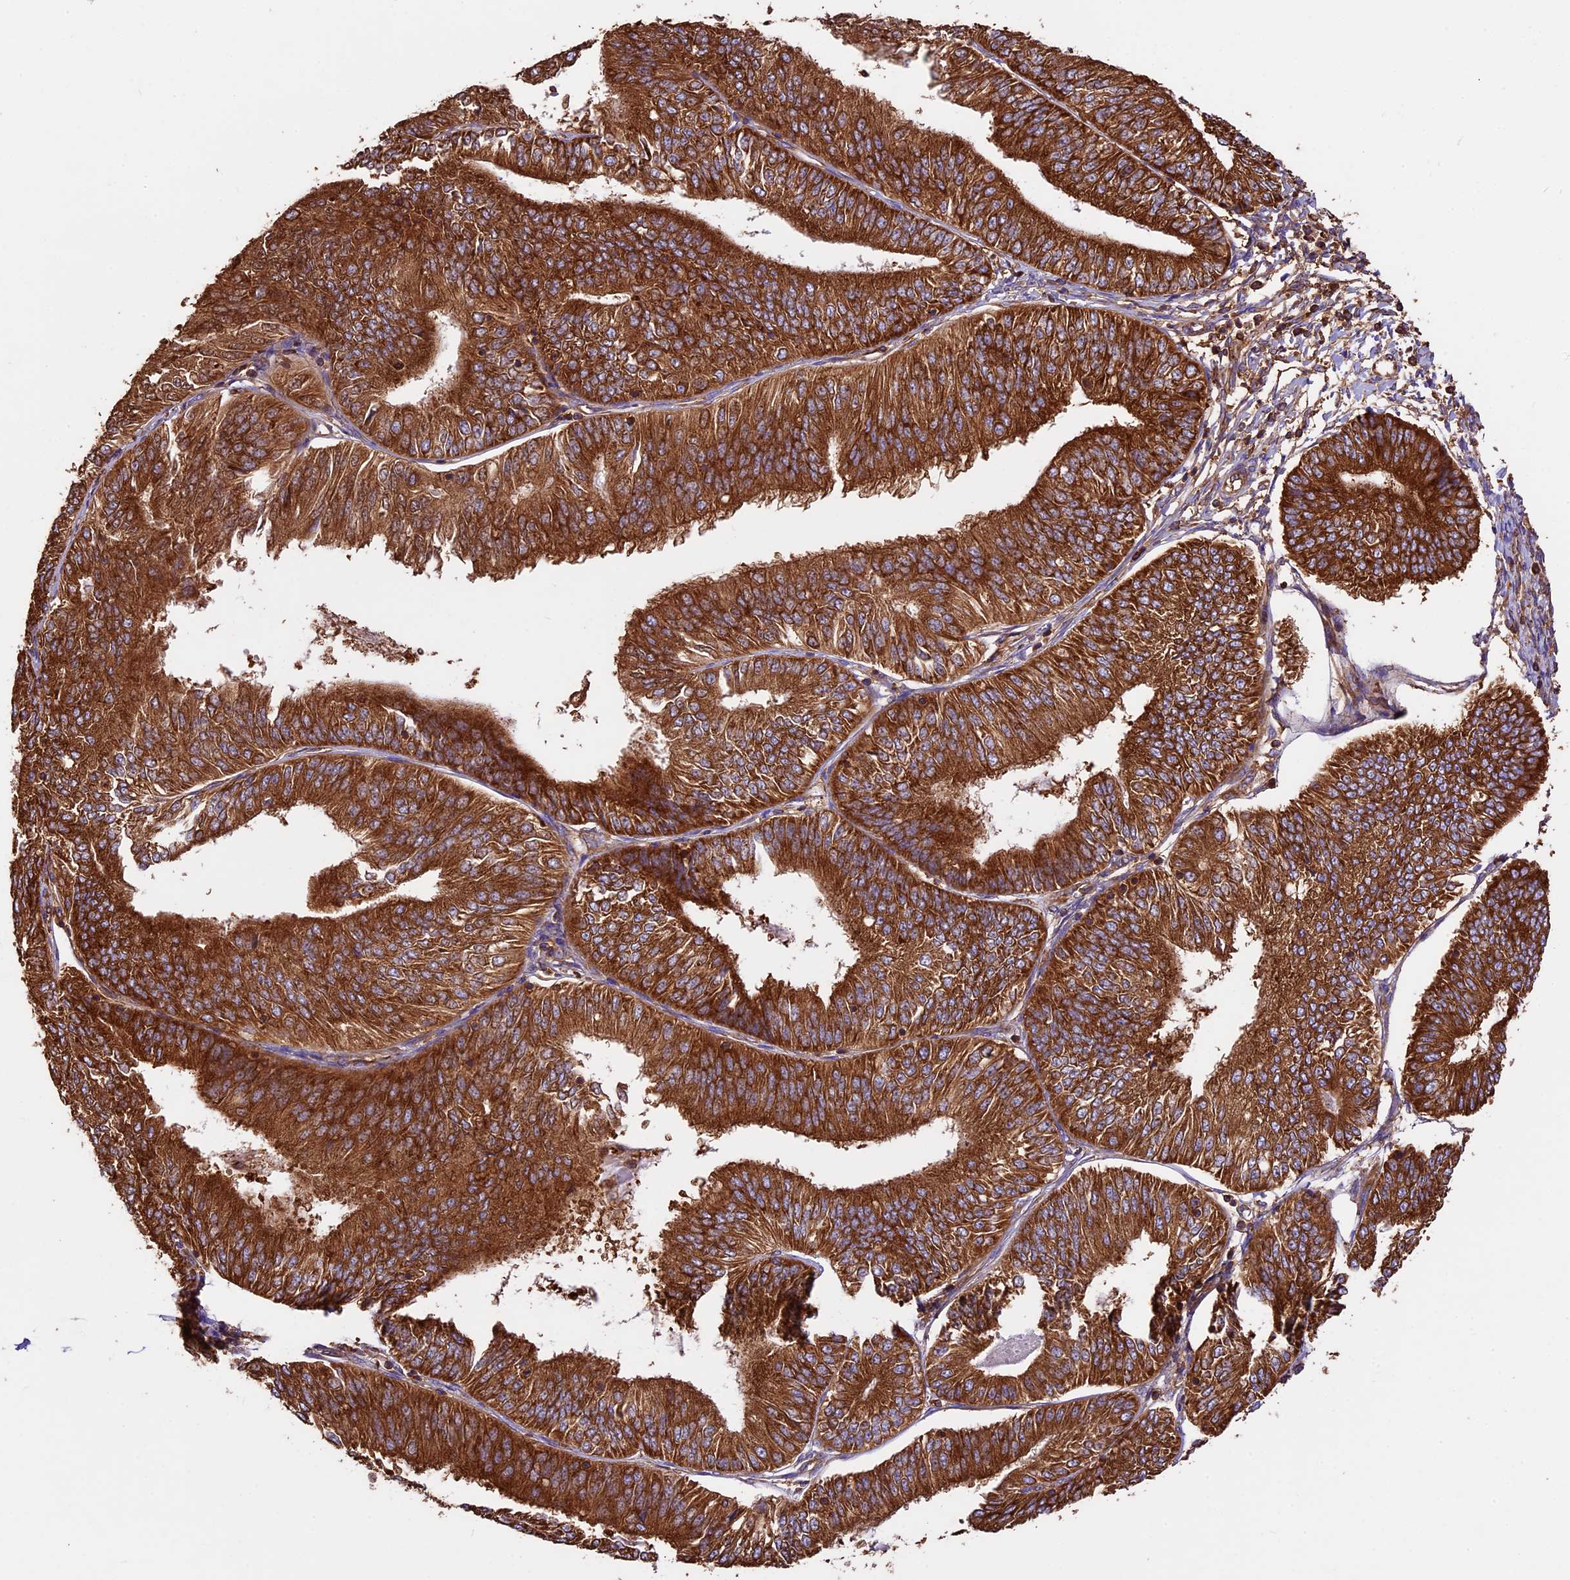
{"staining": {"intensity": "strong", "quantity": ">75%", "location": "cytoplasmic/membranous"}, "tissue": "endometrial cancer", "cell_type": "Tumor cells", "image_type": "cancer", "snomed": [{"axis": "morphology", "description": "Adenocarcinoma, NOS"}, {"axis": "topography", "description": "Endometrium"}], "caption": "Immunohistochemistry (IHC) (DAB (3,3'-diaminobenzidine)) staining of human adenocarcinoma (endometrial) reveals strong cytoplasmic/membranous protein expression in approximately >75% of tumor cells.", "gene": "KARS1", "patient": {"sex": "female", "age": 58}}